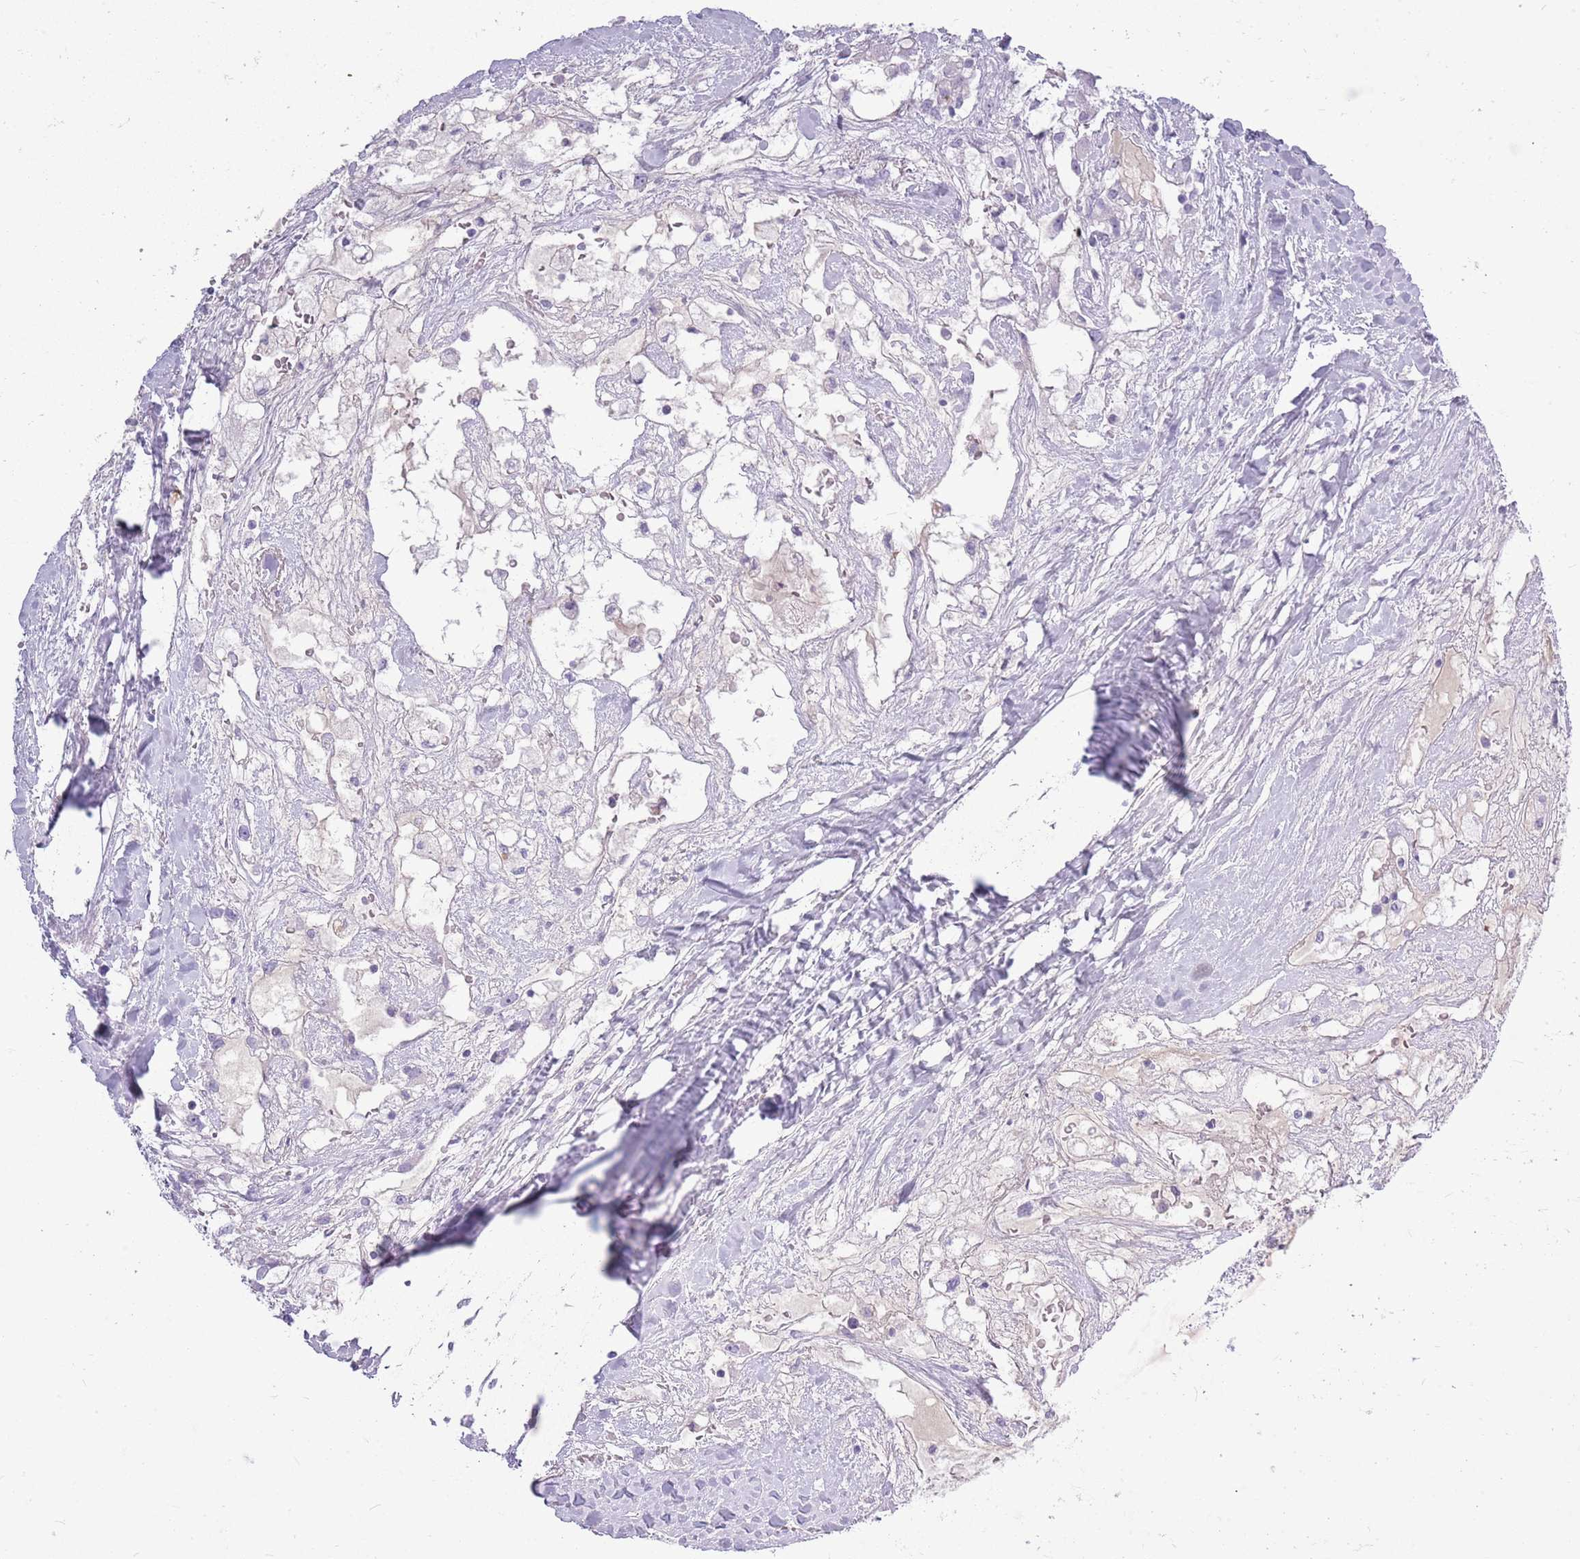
{"staining": {"intensity": "negative", "quantity": "none", "location": "none"}, "tissue": "renal cancer", "cell_type": "Tumor cells", "image_type": "cancer", "snomed": [{"axis": "morphology", "description": "Adenocarcinoma, NOS"}, {"axis": "topography", "description": "Kidney"}], "caption": "The immunohistochemistry (IHC) histopathology image has no significant positivity in tumor cells of renal cancer tissue.", "gene": "ZNF425", "patient": {"sex": "male", "age": 59}}